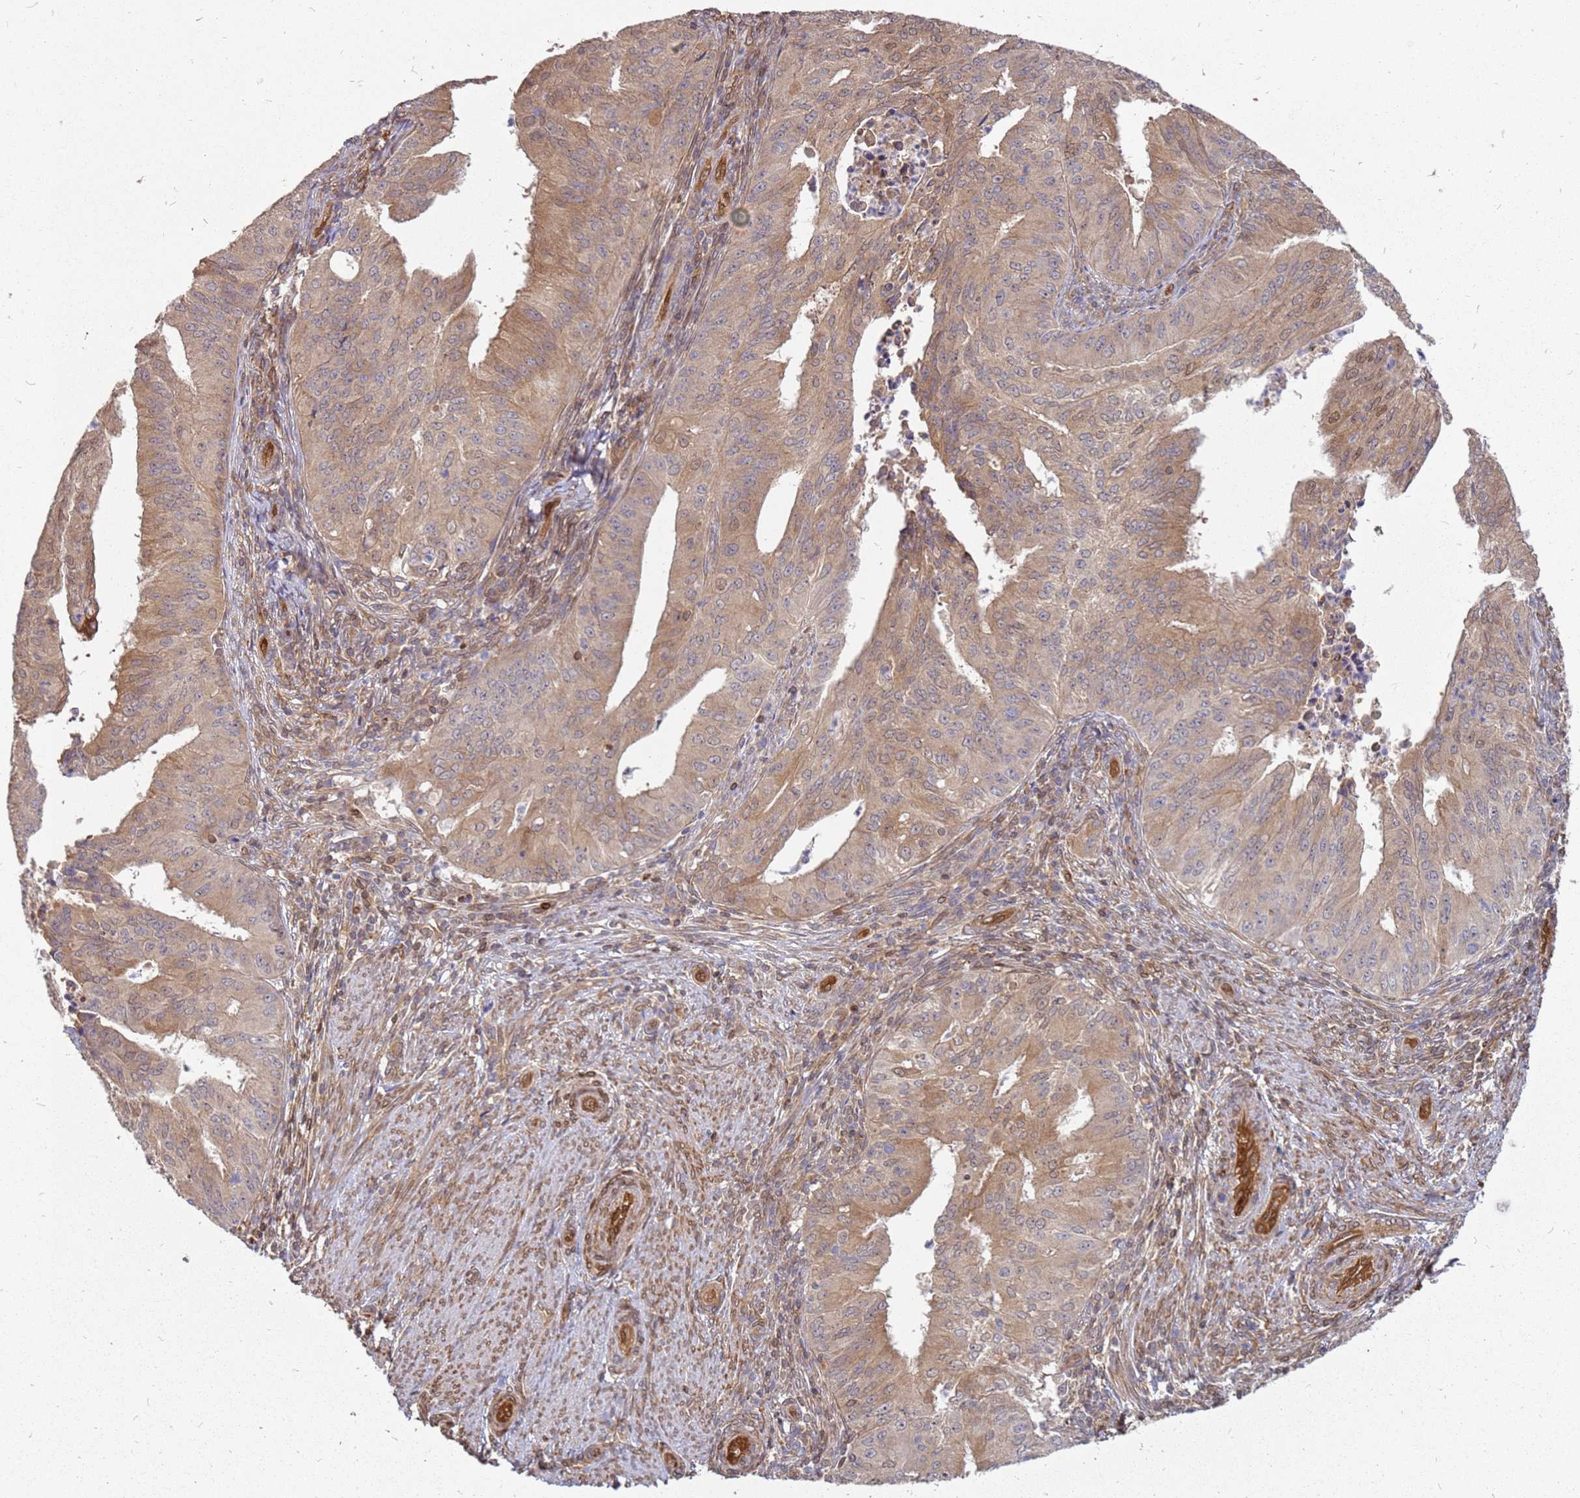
{"staining": {"intensity": "moderate", "quantity": "<25%", "location": "cytoplasmic/membranous,nuclear"}, "tissue": "endometrial cancer", "cell_type": "Tumor cells", "image_type": "cancer", "snomed": [{"axis": "morphology", "description": "Adenocarcinoma, NOS"}, {"axis": "topography", "description": "Endometrium"}], "caption": "Moderate cytoplasmic/membranous and nuclear protein positivity is present in approximately <25% of tumor cells in adenocarcinoma (endometrial).", "gene": "NUDT14", "patient": {"sex": "female", "age": 50}}